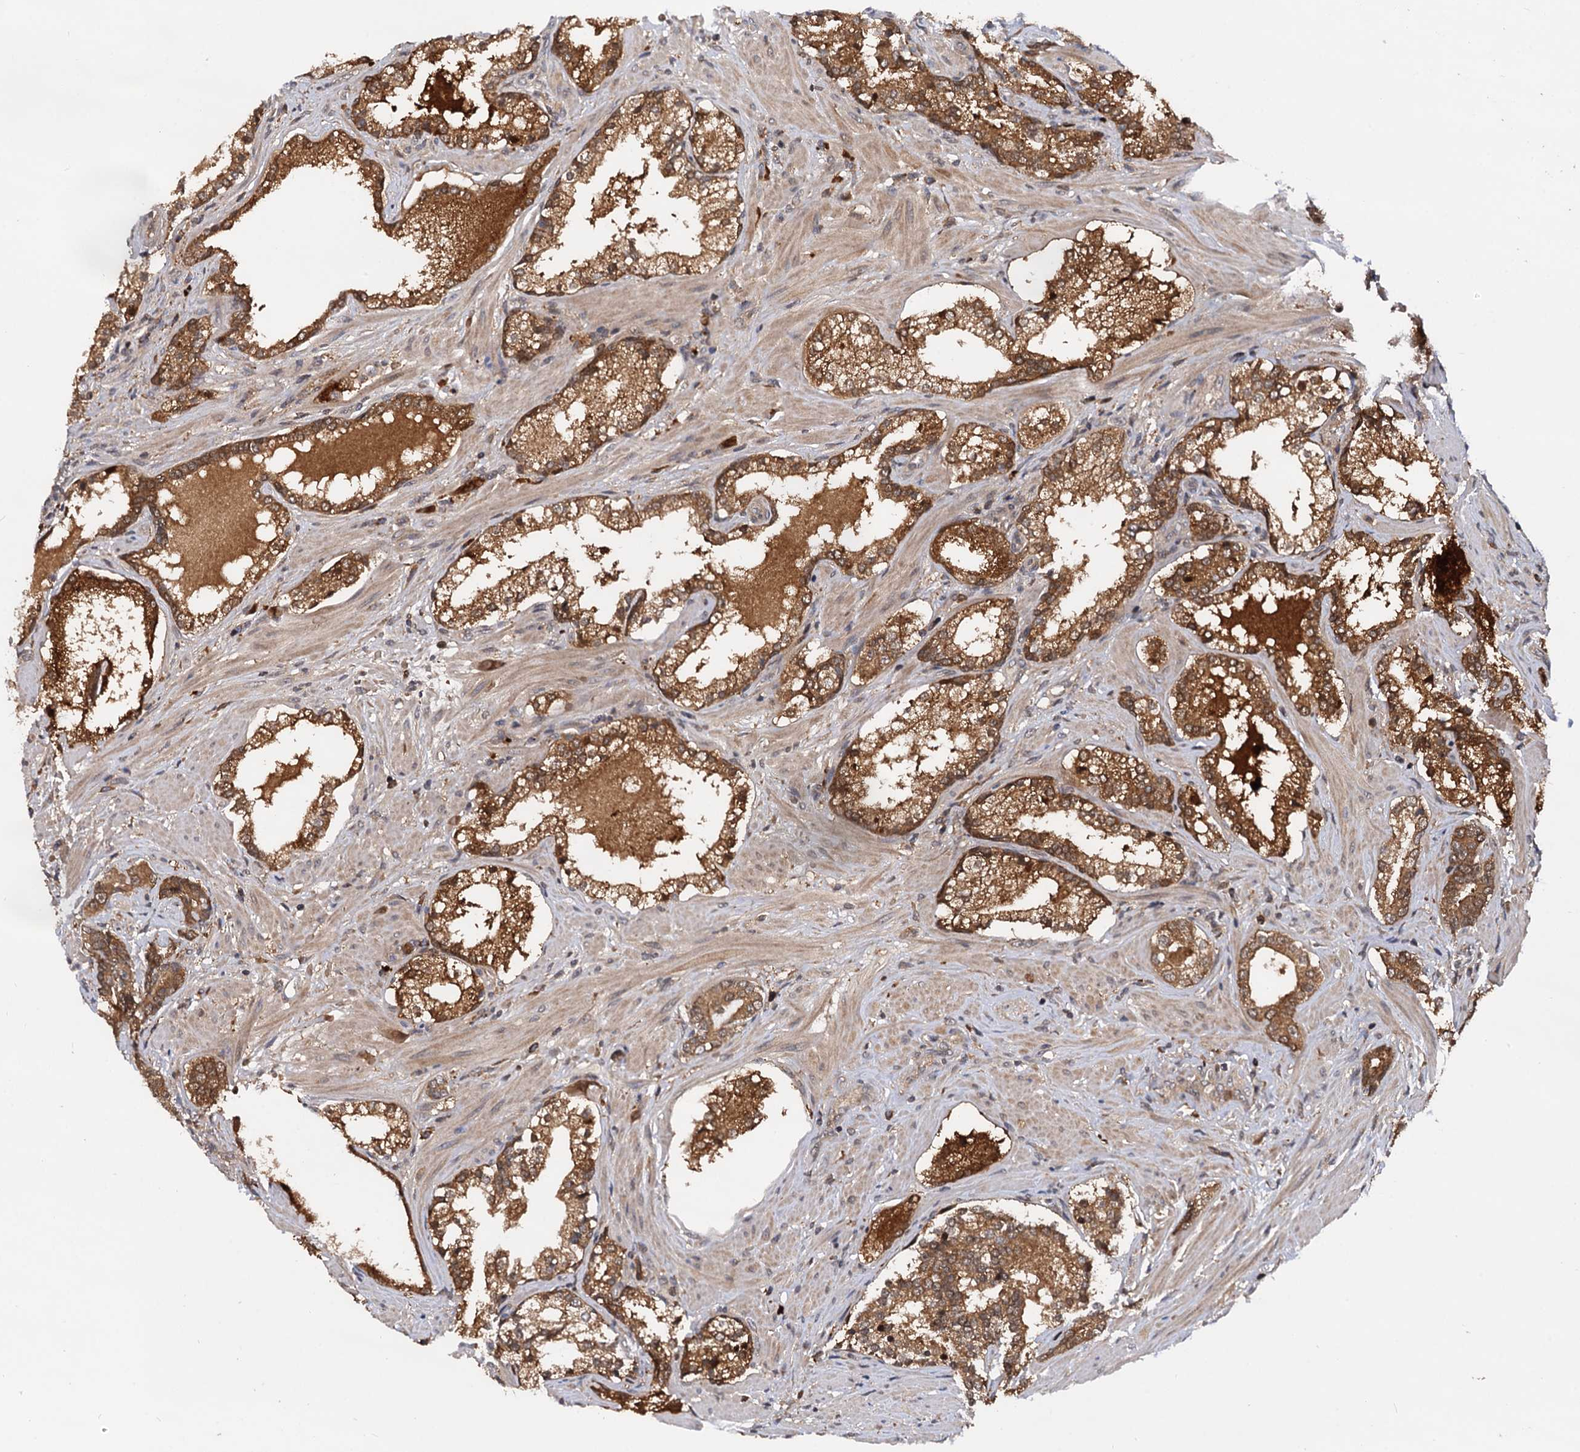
{"staining": {"intensity": "strong", "quantity": ">75%", "location": "cytoplasmic/membranous"}, "tissue": "prostate cancer", "cell_type": "Tumor cells", "image_type": "cancer", "snomed": [{"axis": "morphology", "description": "Adenocarcinoma, High grade"}, {"axis": "topography", "description": "Prostate"}], "caption": "Prostate cancer was stained to show a protein in brown. There is high levels of strong cytoplasmic/membranous staining in about >75% of tumor cells.", "gene": "SELENOP", "patient": {"sex": "male", "age": 58}}